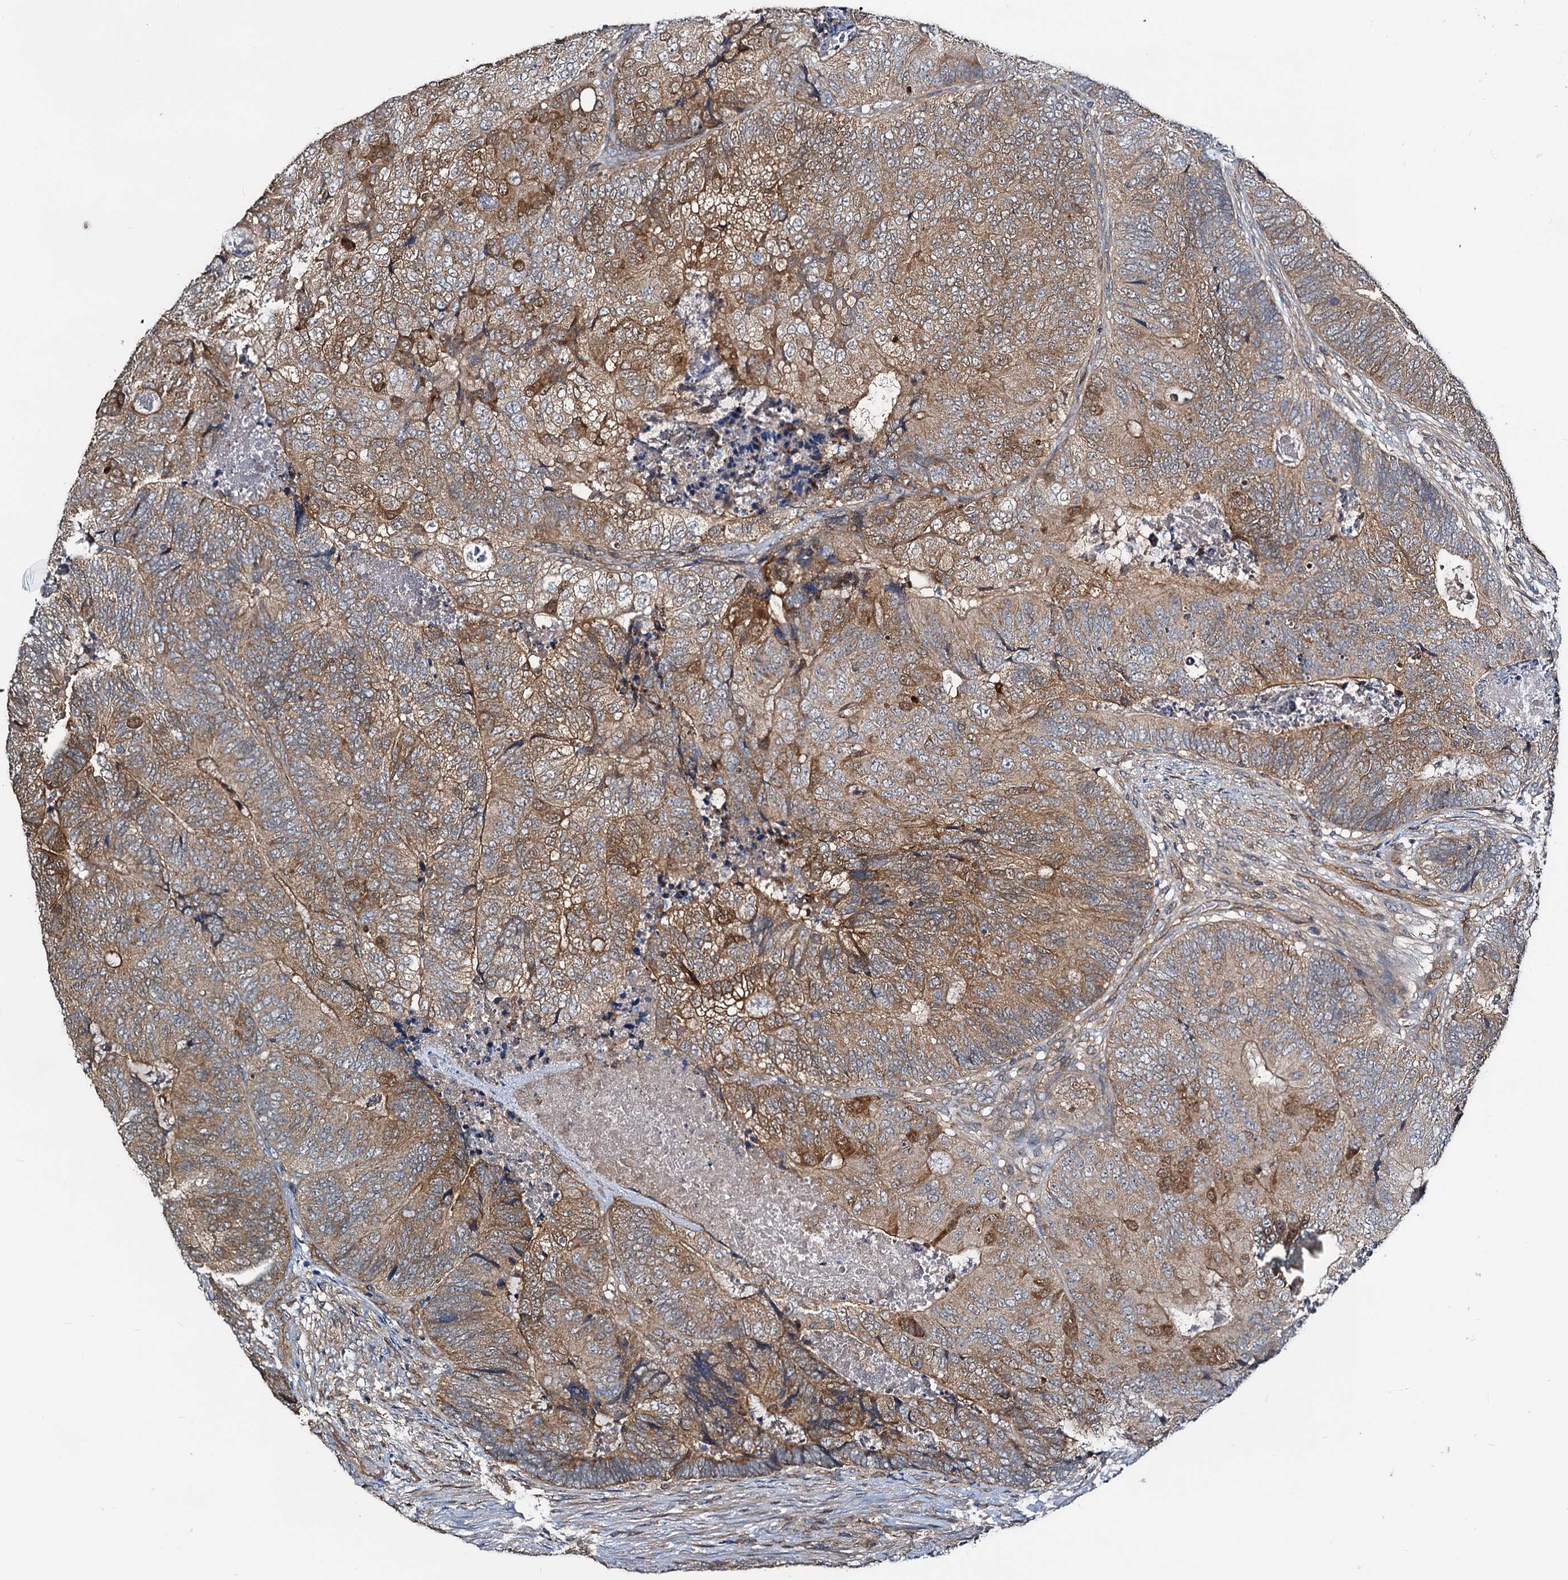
{"staining": {"intensity": "moderate", "quantity": ">75%", "location": "cytoplasmic/membranous"}, "tissue": "colorectal cancer", "cell_type": "Tumor cells", "image_type": "cancer", "snomed": [{"axis": "morphology", "description": "Adenocarcinoma, NOS"}, {"axis": "topography", "description": "Colon"}], "caption": "Moderate cytoplasmic/membranous positivity for a protein is seen in approximately >75% of tumor cells of colorectal cancer (adenocarcinoma) using immunohistochemistry.", "gene": "IDI1", "patient": {"sex": "female", "age": 67}}